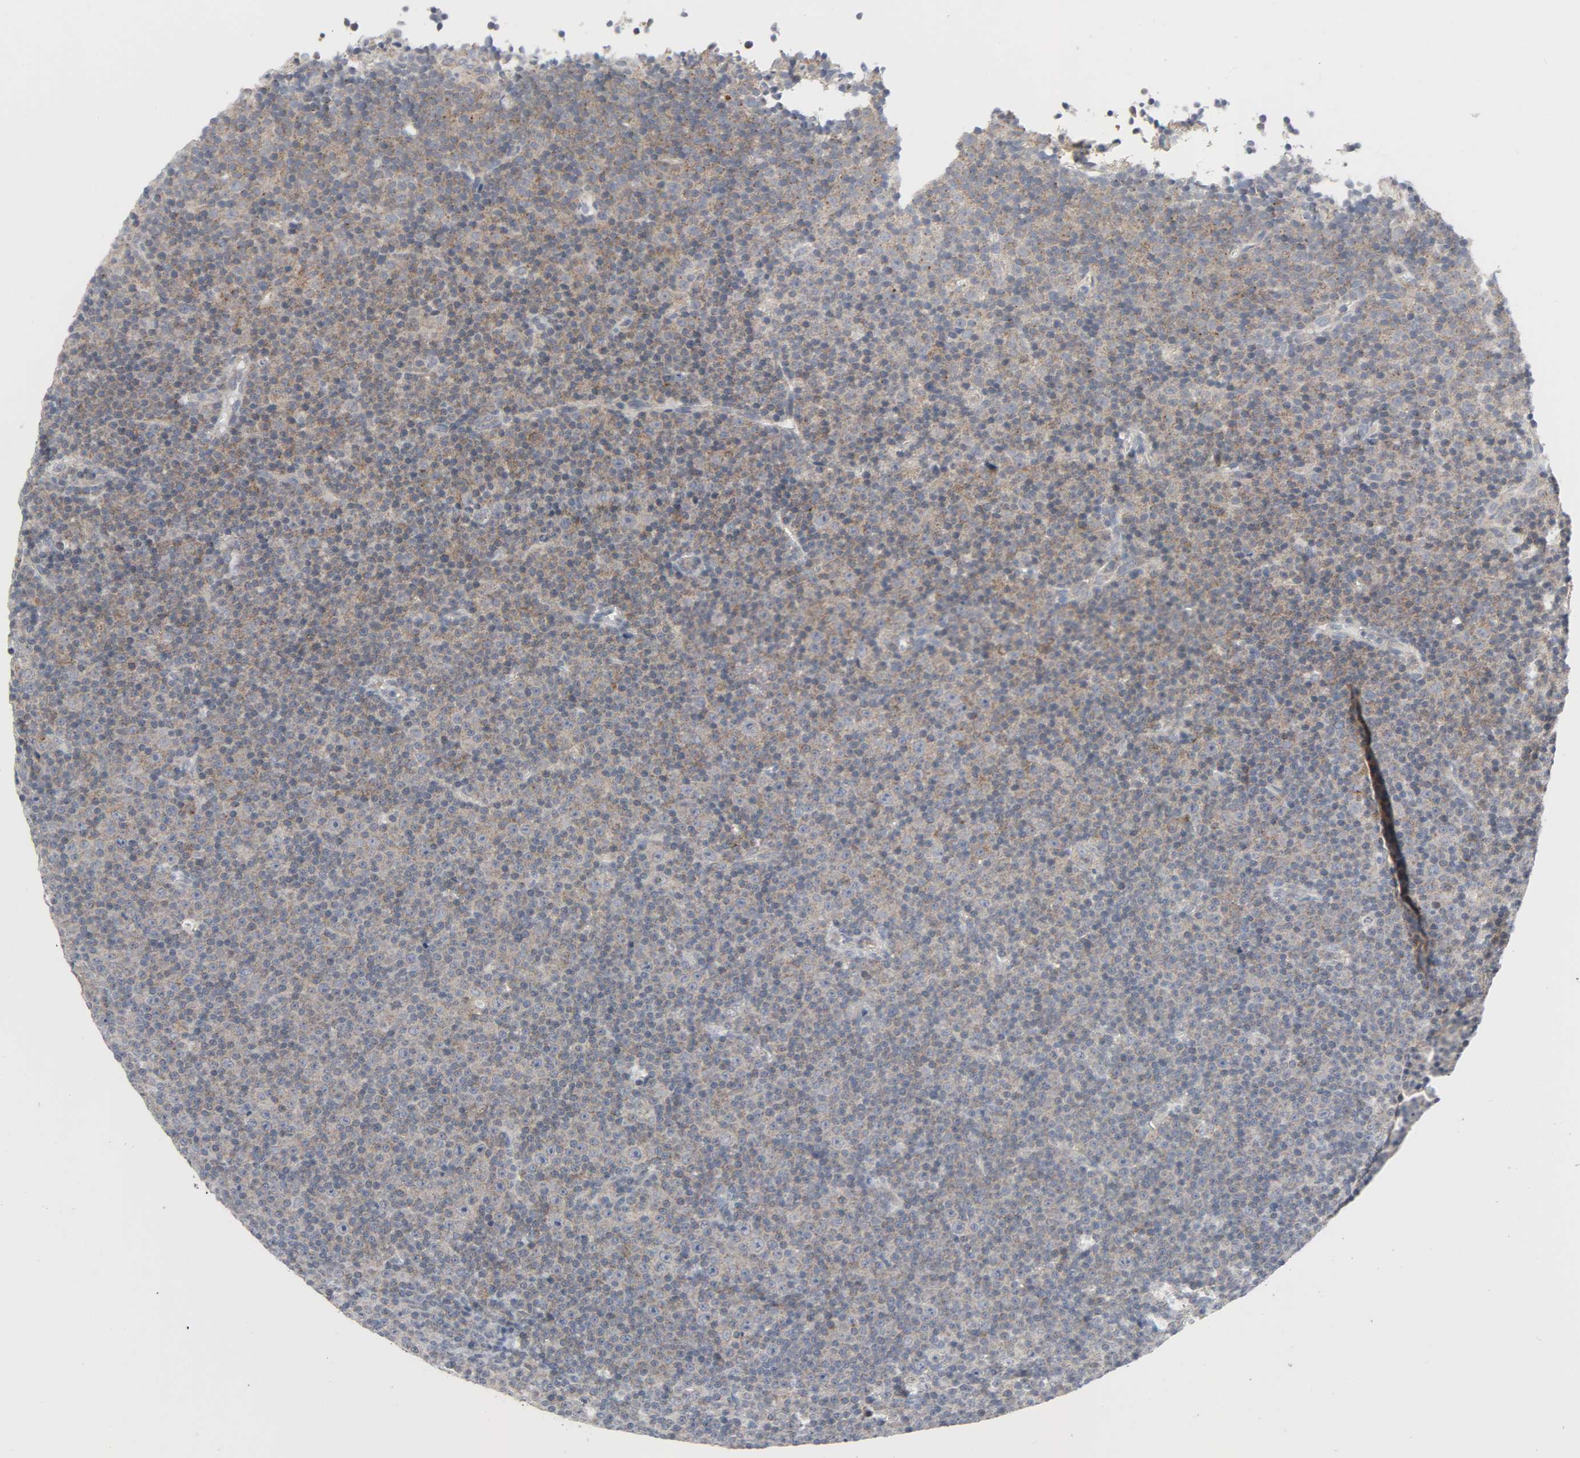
{"staining": {"intensity": "moderate", "quantity": ">75%", "location": "cytoplasmic/membranous"}, "tissue": "lymphoma", "cell_type": "Tumor cells", "image_type": "cancer", "snomed": [{"axis": "morphology", "description": "Malignant lymphoma, non-Hodgkin's type, Low grade"}, {"axis": "topography", "description": "Lymph node"}], "caption": "A brown stain labels moderate cytoplasmic/membranous expression of a protein in low-grade malignant lymphoma, non-Hodgkin's type tumor cells.", "gene": "CLIP1", "patient": {"sex": "female", "age": 67}}